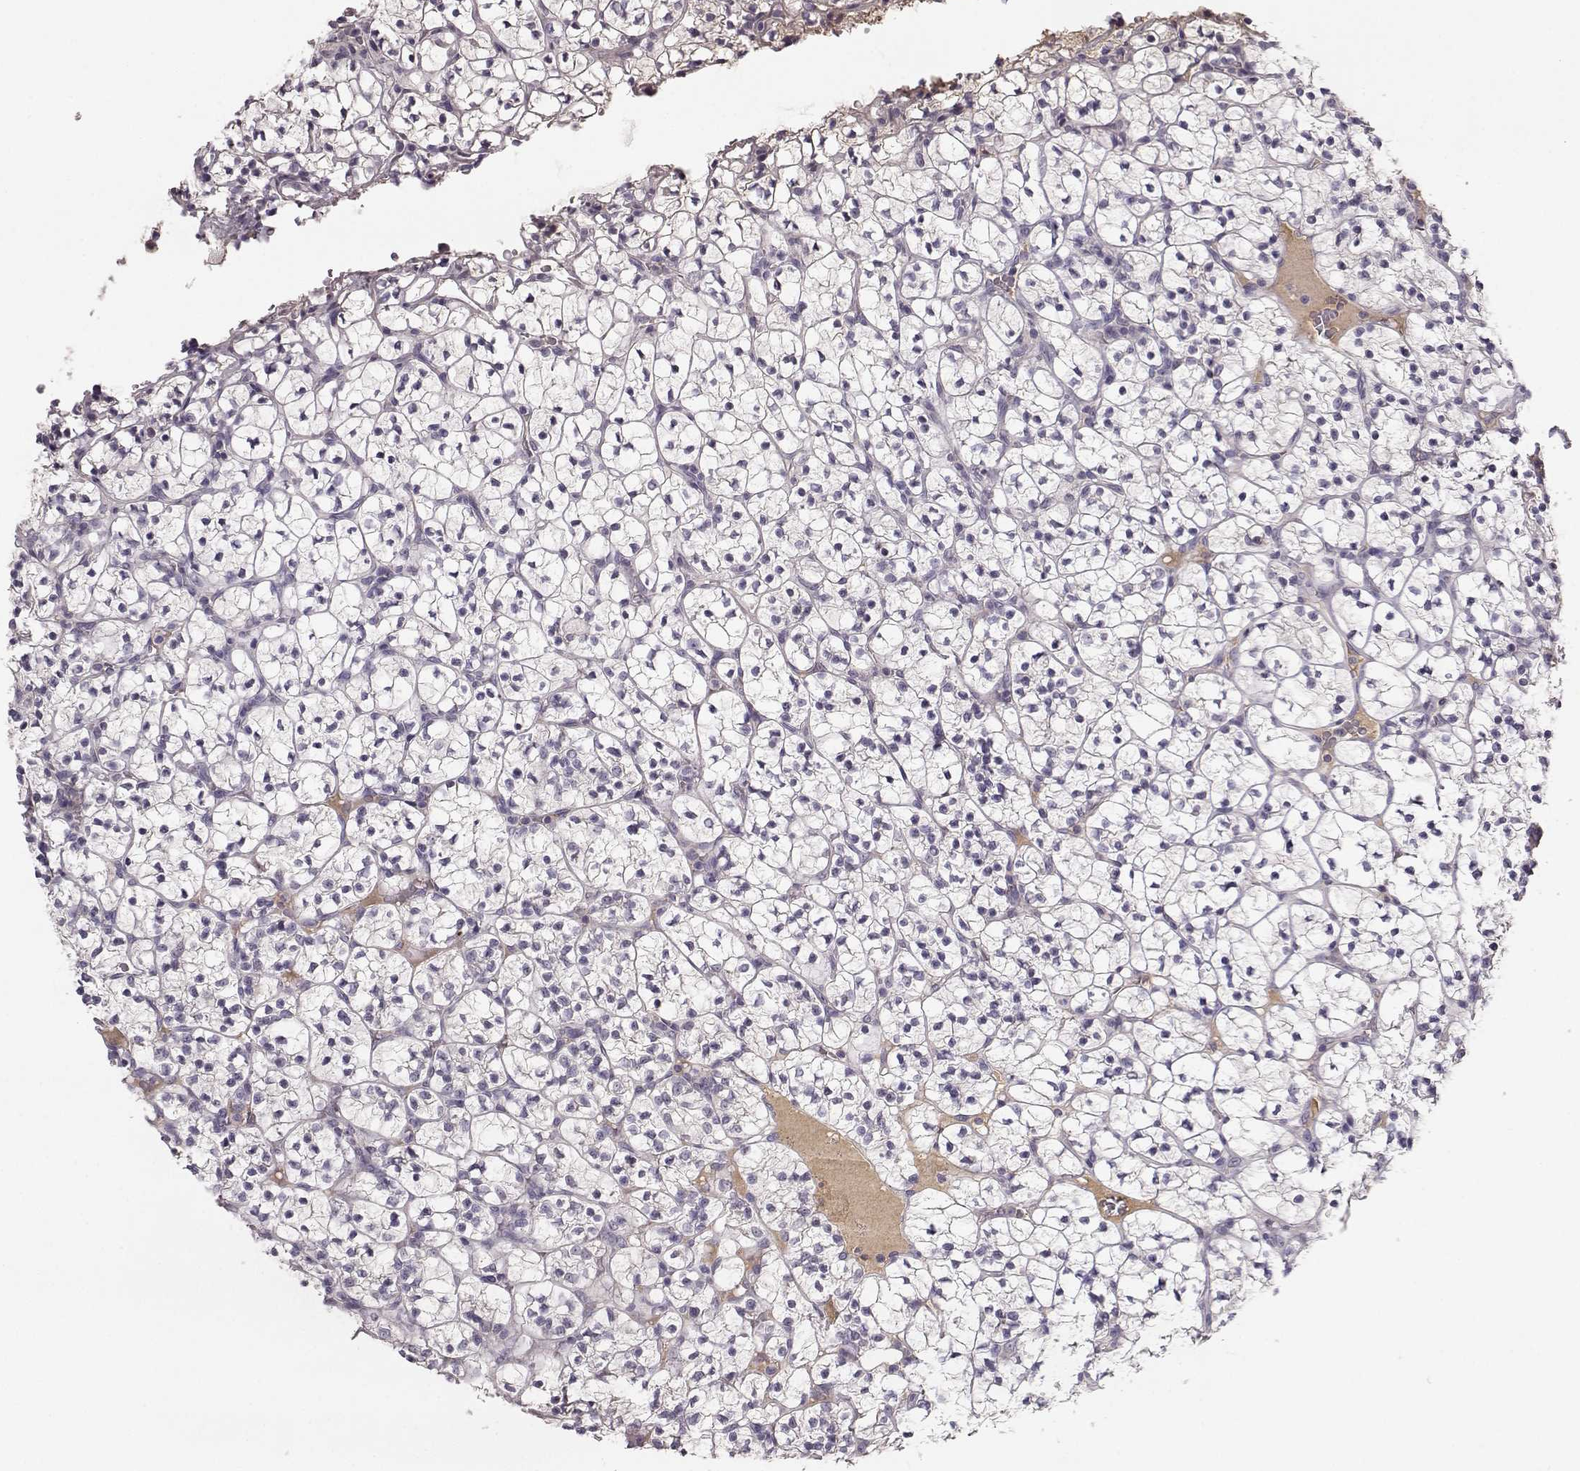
{"staining": {"intensity": "negative", "quantity": "none", "location": "none"}, "tissue": "renal cancer", "cell_type": "Tumor cells", "image_type": "cancer", "snomed": [{"axis": "morphology", "description": "Adenocarcinoma, NOS"}, {"axis": "topography", "description": "Kidney"}], "caption": "Immunohistochemistry of adenocarcinoma (renal) shows no expression in tumor cells.", "gene": "YJEFN3", "patient": {"sex": "female", "age": 89}}